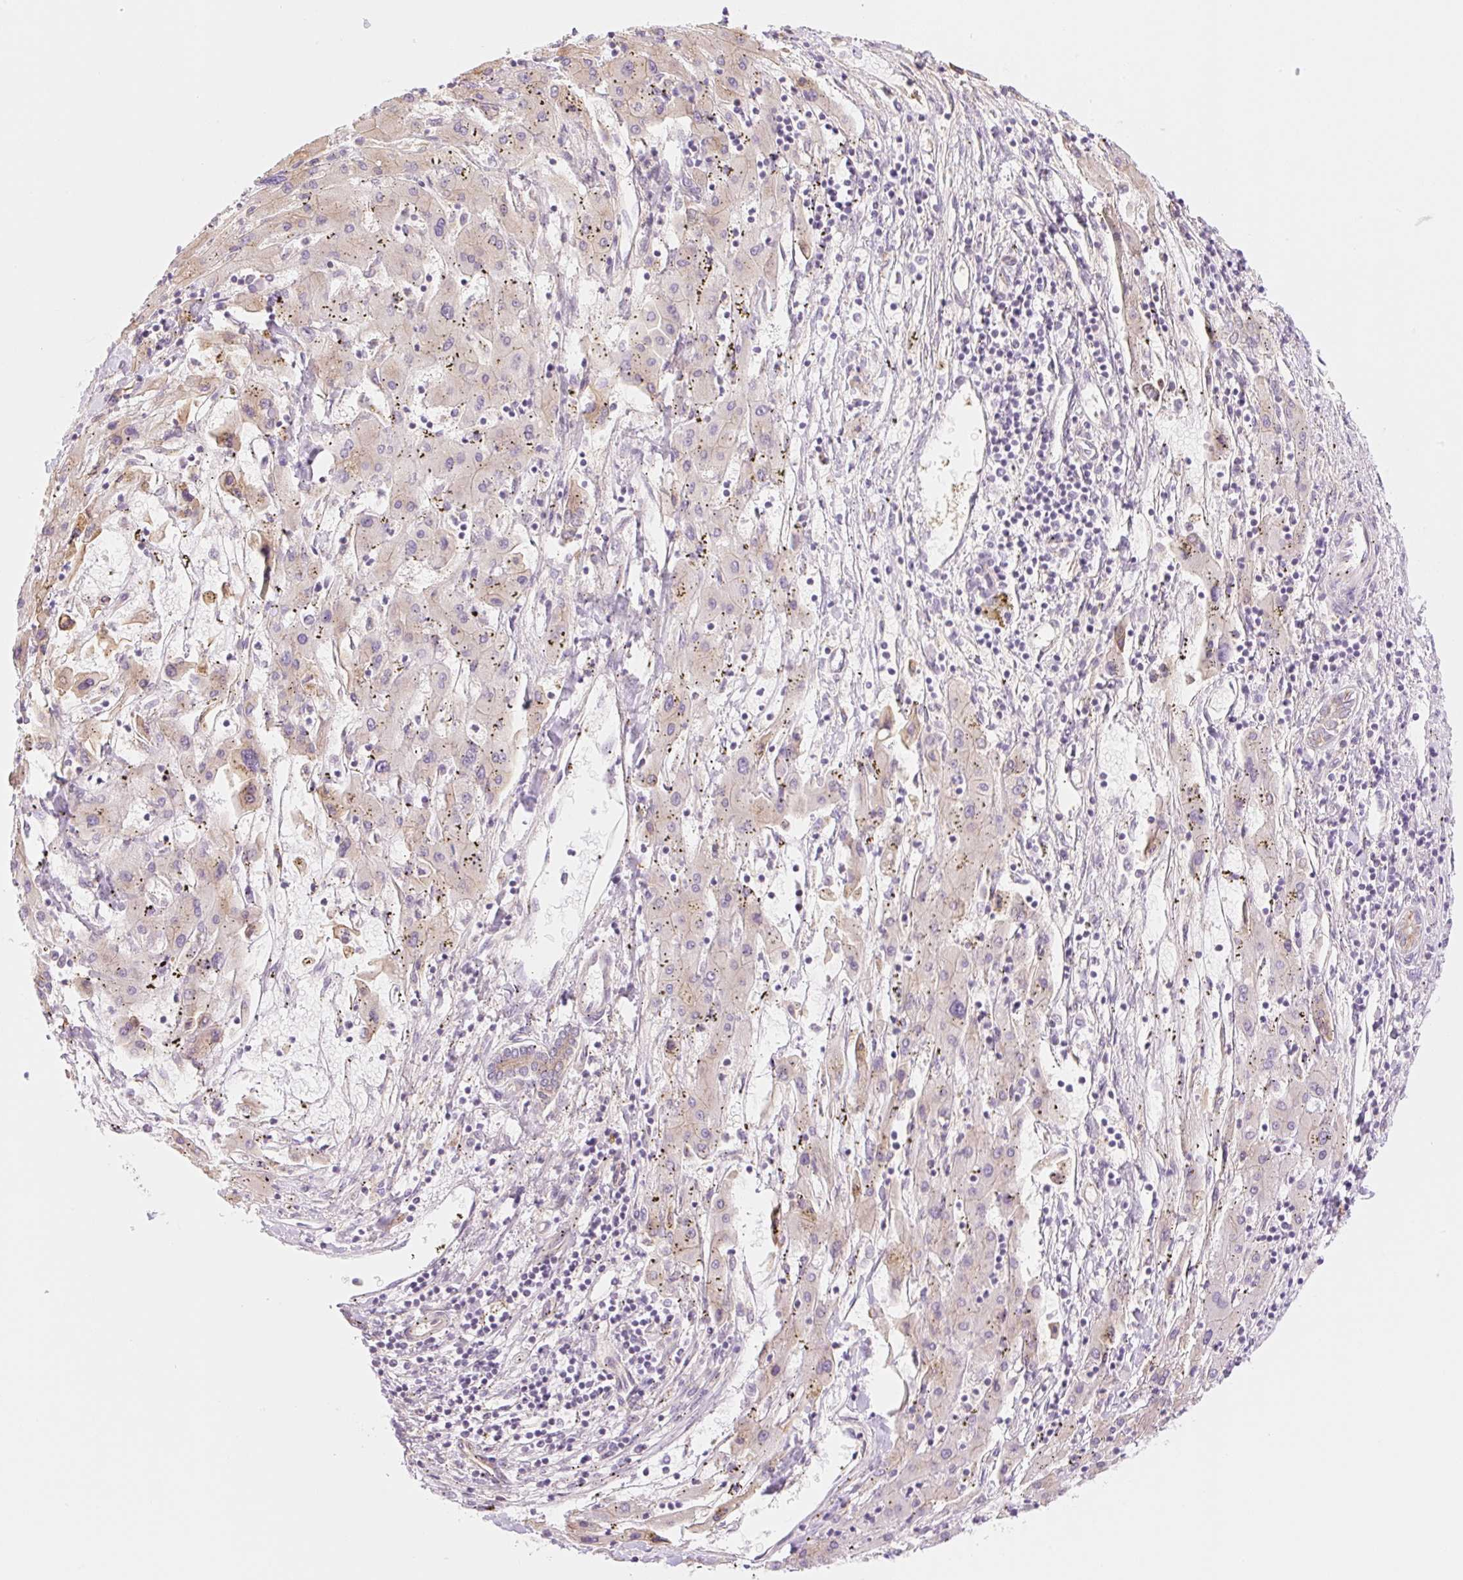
{"staining": {"intensity": "weak", "quantity": "<25%", "location": "cytoplasmic/membranous"}, "tissue": "liver cancer", "cell_type": "Tumor cells", "image_type": "cancer", "snomed": [{"axis": "morphology", "description": "Carcinoma, Hepatocellular, NOS"}, {"axis": "topography", "description": "Liver"}], "caption": "The photomicrograph shows no significant positivity in tumor cells of liver cancer.", "gene": "NLRP5", "patient": {"sex": "male", "age": 72}}